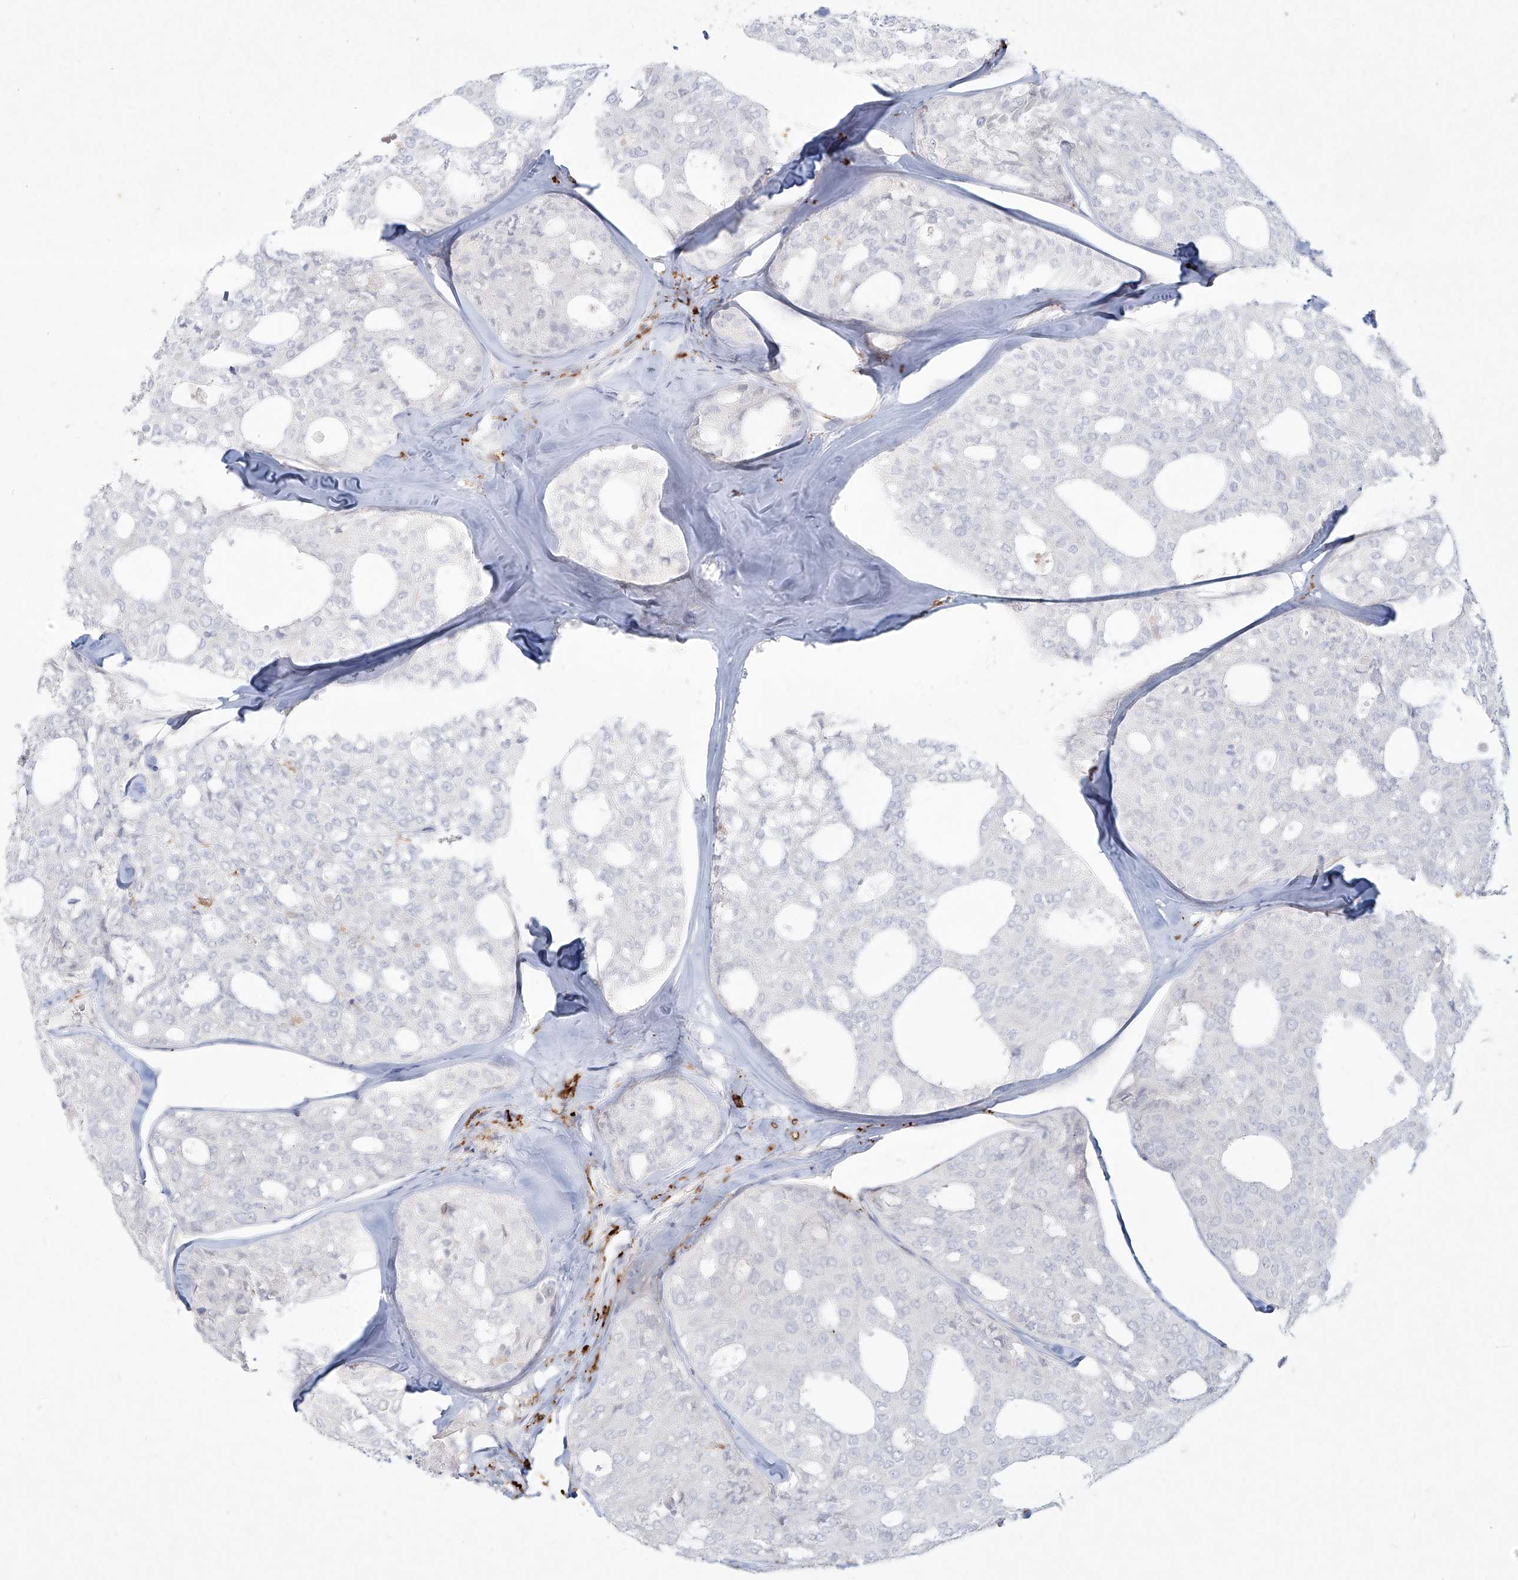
{"staining": {"intensity": "negative", "quantity": "none", "location": "none"}, "tissue": "thyroid cancer", "cell_type": "Tumor cells", "image_type": "cancer", "snomed": [{"axis": "morphology", "description": "Follicular adenoma carcinoma, NOS"}, {"axis": "topography", "description": "Thyroid gland"}], "caption": "Immunohistochemical staining of follicular adenoma carcinoma (thyroid) shows no significant staining in tumor cells.", "gene": "CD209", "patient": {"sex": "male", "age": 75}}